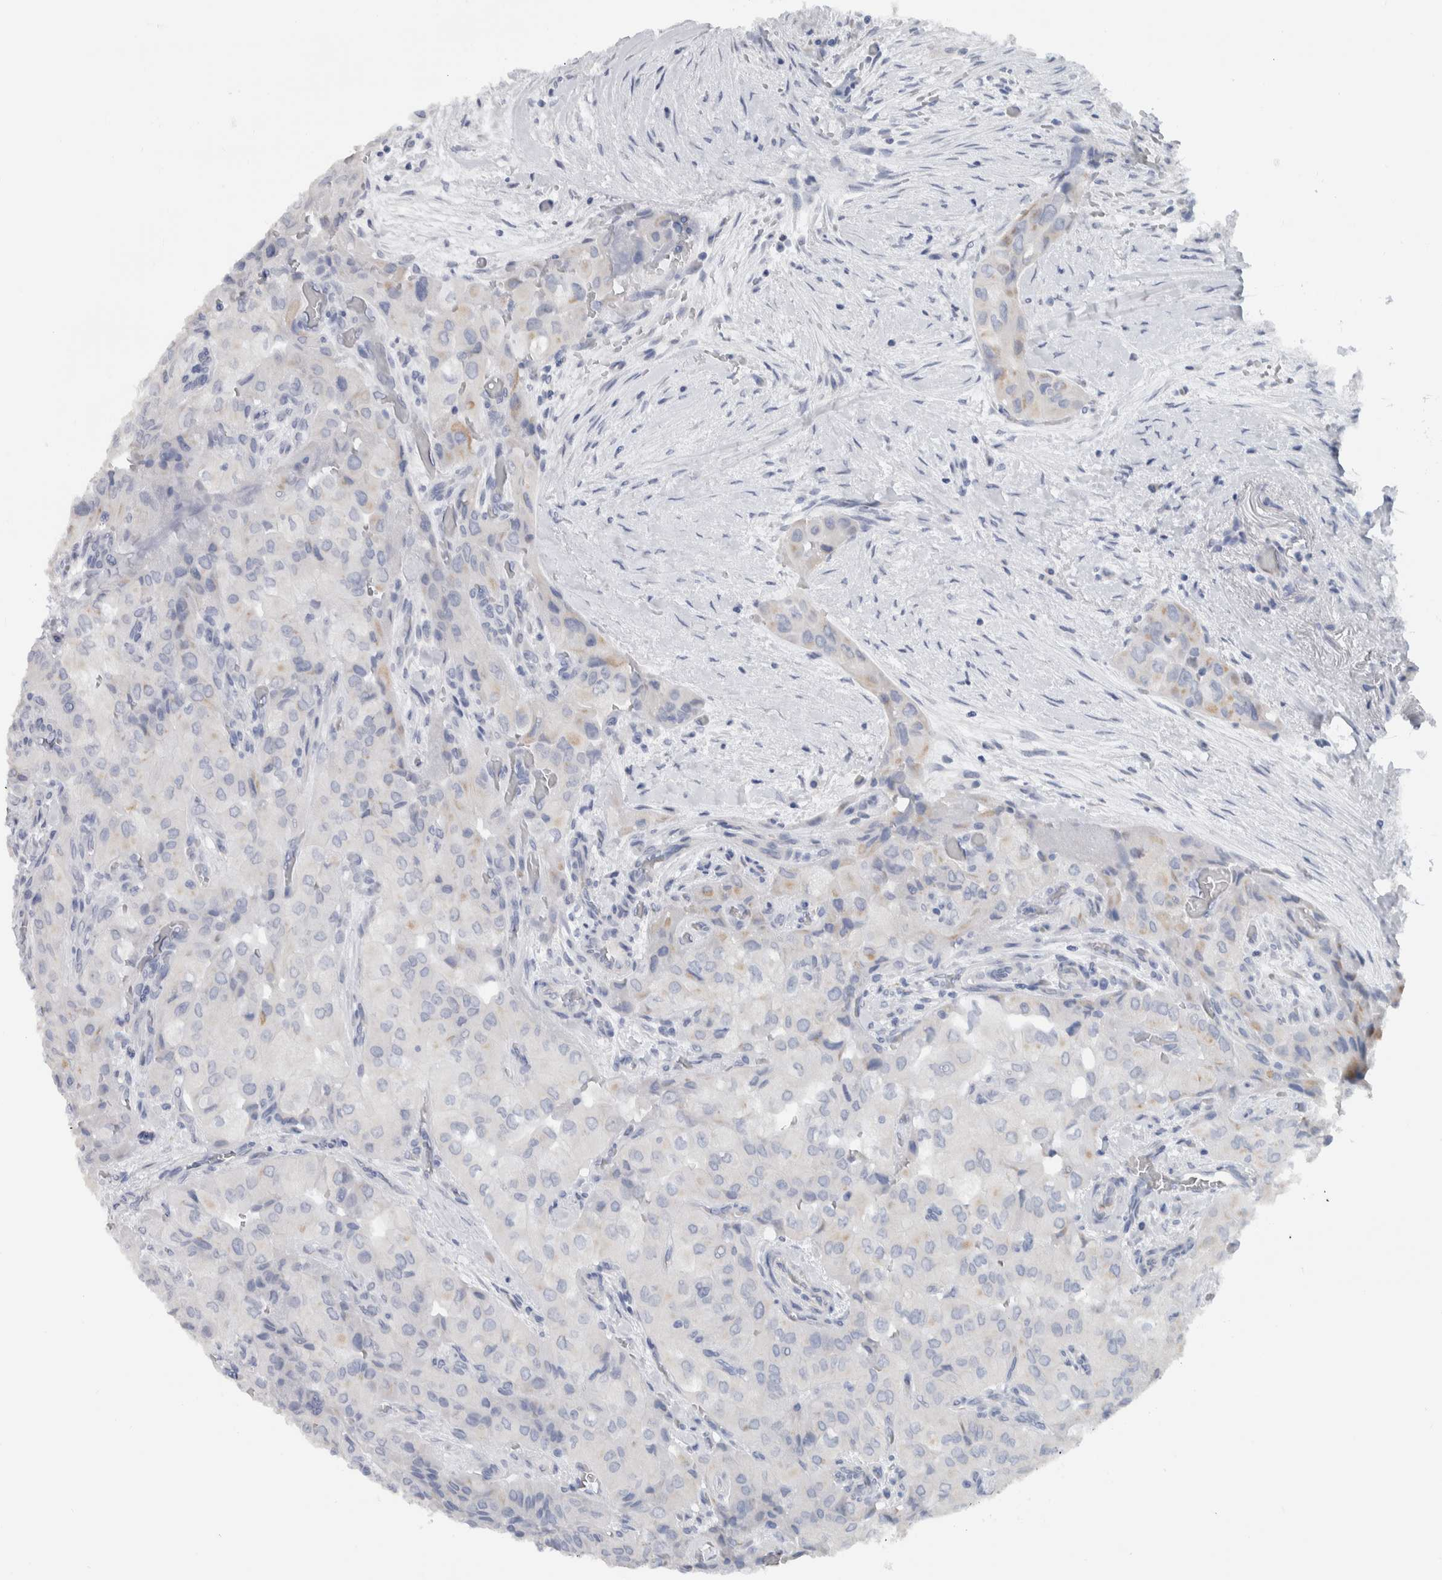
{"staining": {"intensity": "weak", "quantity": "<25%", "location": "cytoplasmic/membranous"}, "tissue": "thyroid cancer", "cell_type": "Tumor cells", "image_type": "cancer", "snomed": [{"axis": "morphology", "description": "Papillary adenocarcinoma, NOS"}, {"axis": "topography", "description": "Thyroid gland"}], "caption": "DAB (3,3'-diaminobenzidine) immunohistochemical staining of human thyroid cancer demonstrates no significant staining in tumor cells.", "gene": "NEFM", "patient": {"sex": "female", "age": 59}}